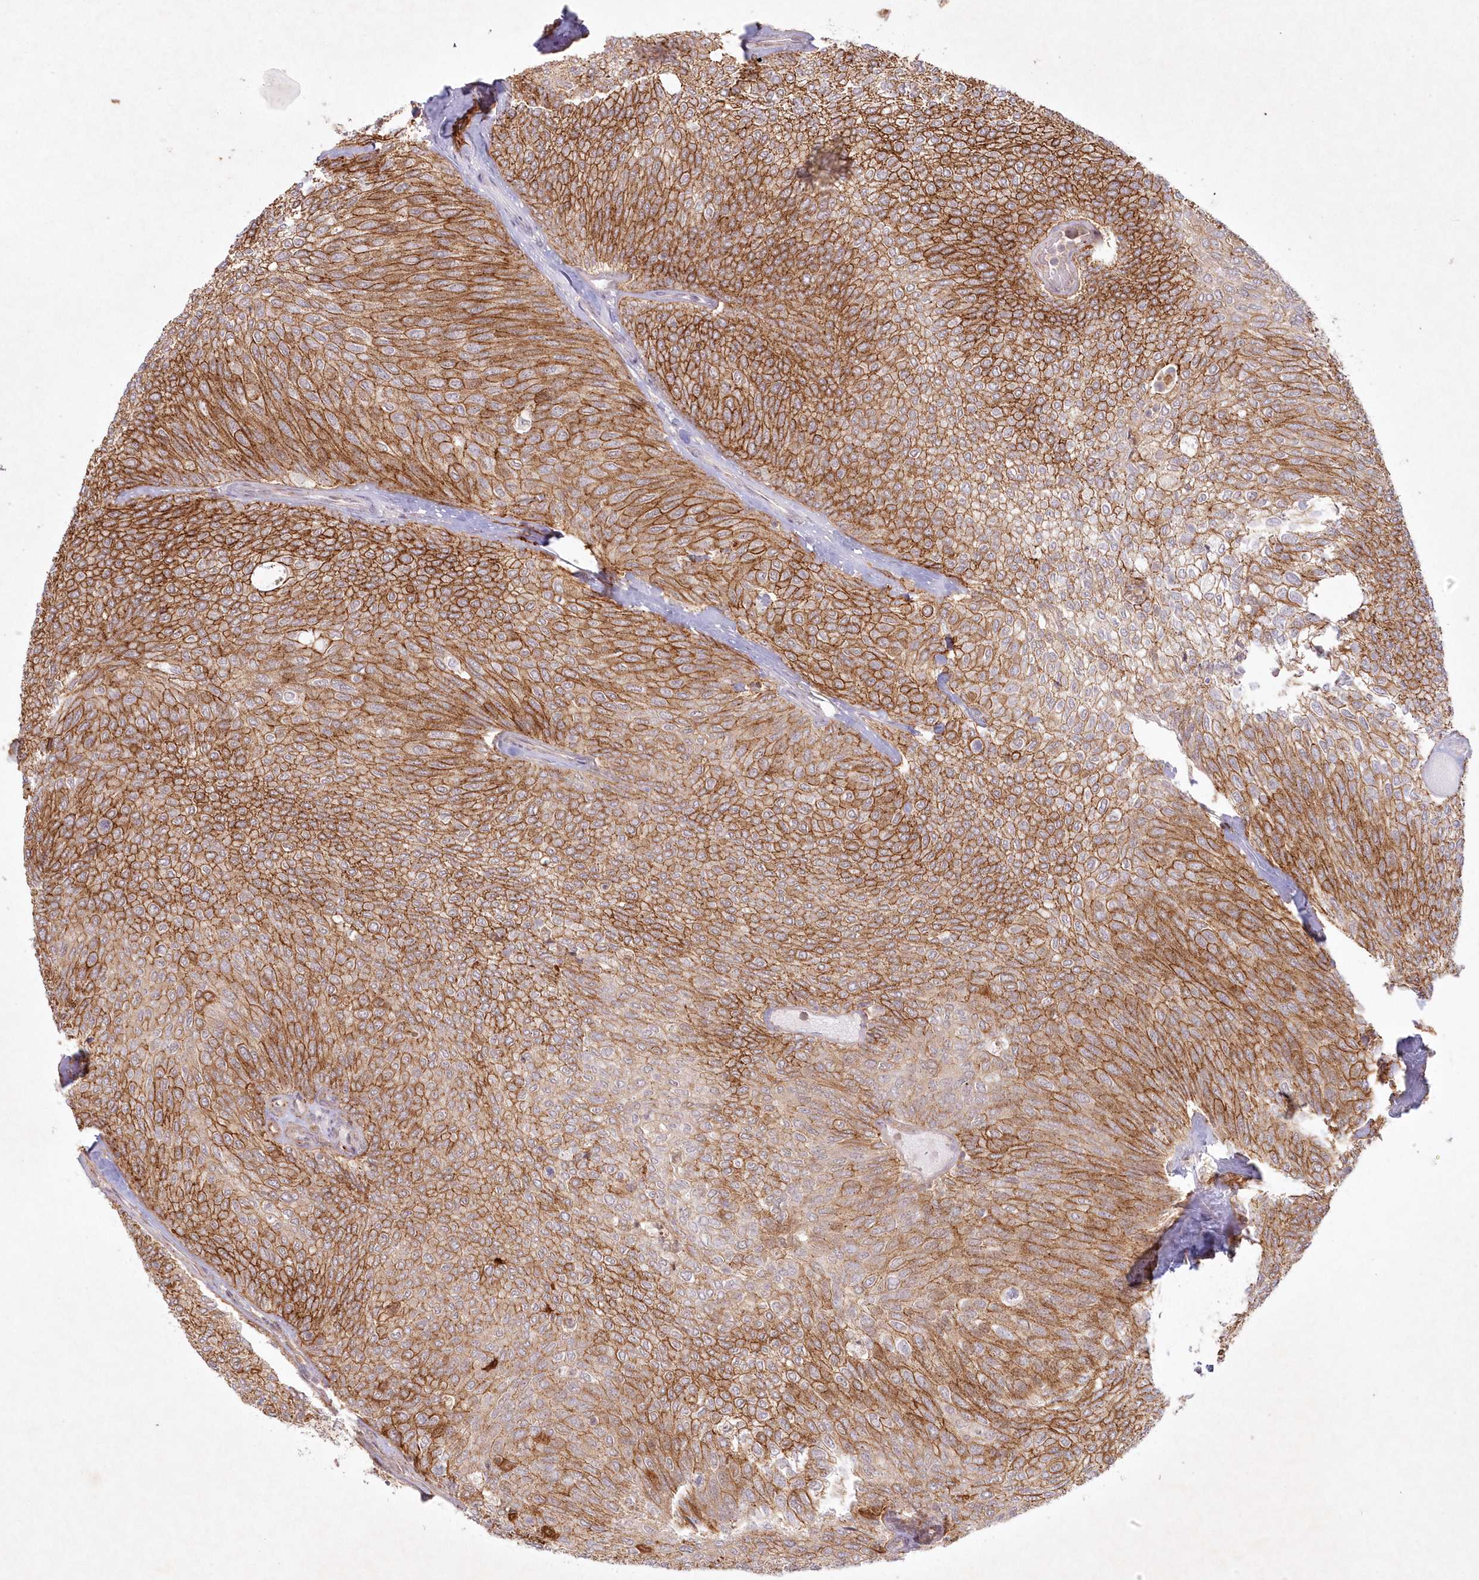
{"staining": {"intensity": "strong", "quantity": ">75%", "location": "cytoplasmic/membranous"}, "tissue": "urothelial cancer", "cell_type": "Tumor cells", "image_type": "cancer", "snomed": [{"axis": "morphology", "description": "Urothelial carcinoma, Low grade"}, {"axis": "topography", "description": "Urinary bladder"}], "caption": "Human urothelial carcinoma (low-grade) stained with a protein marker shows strong staining in tumor cells.", "gene": "TOGARAM2", "patient": {"sex": "female", "age": 79}}